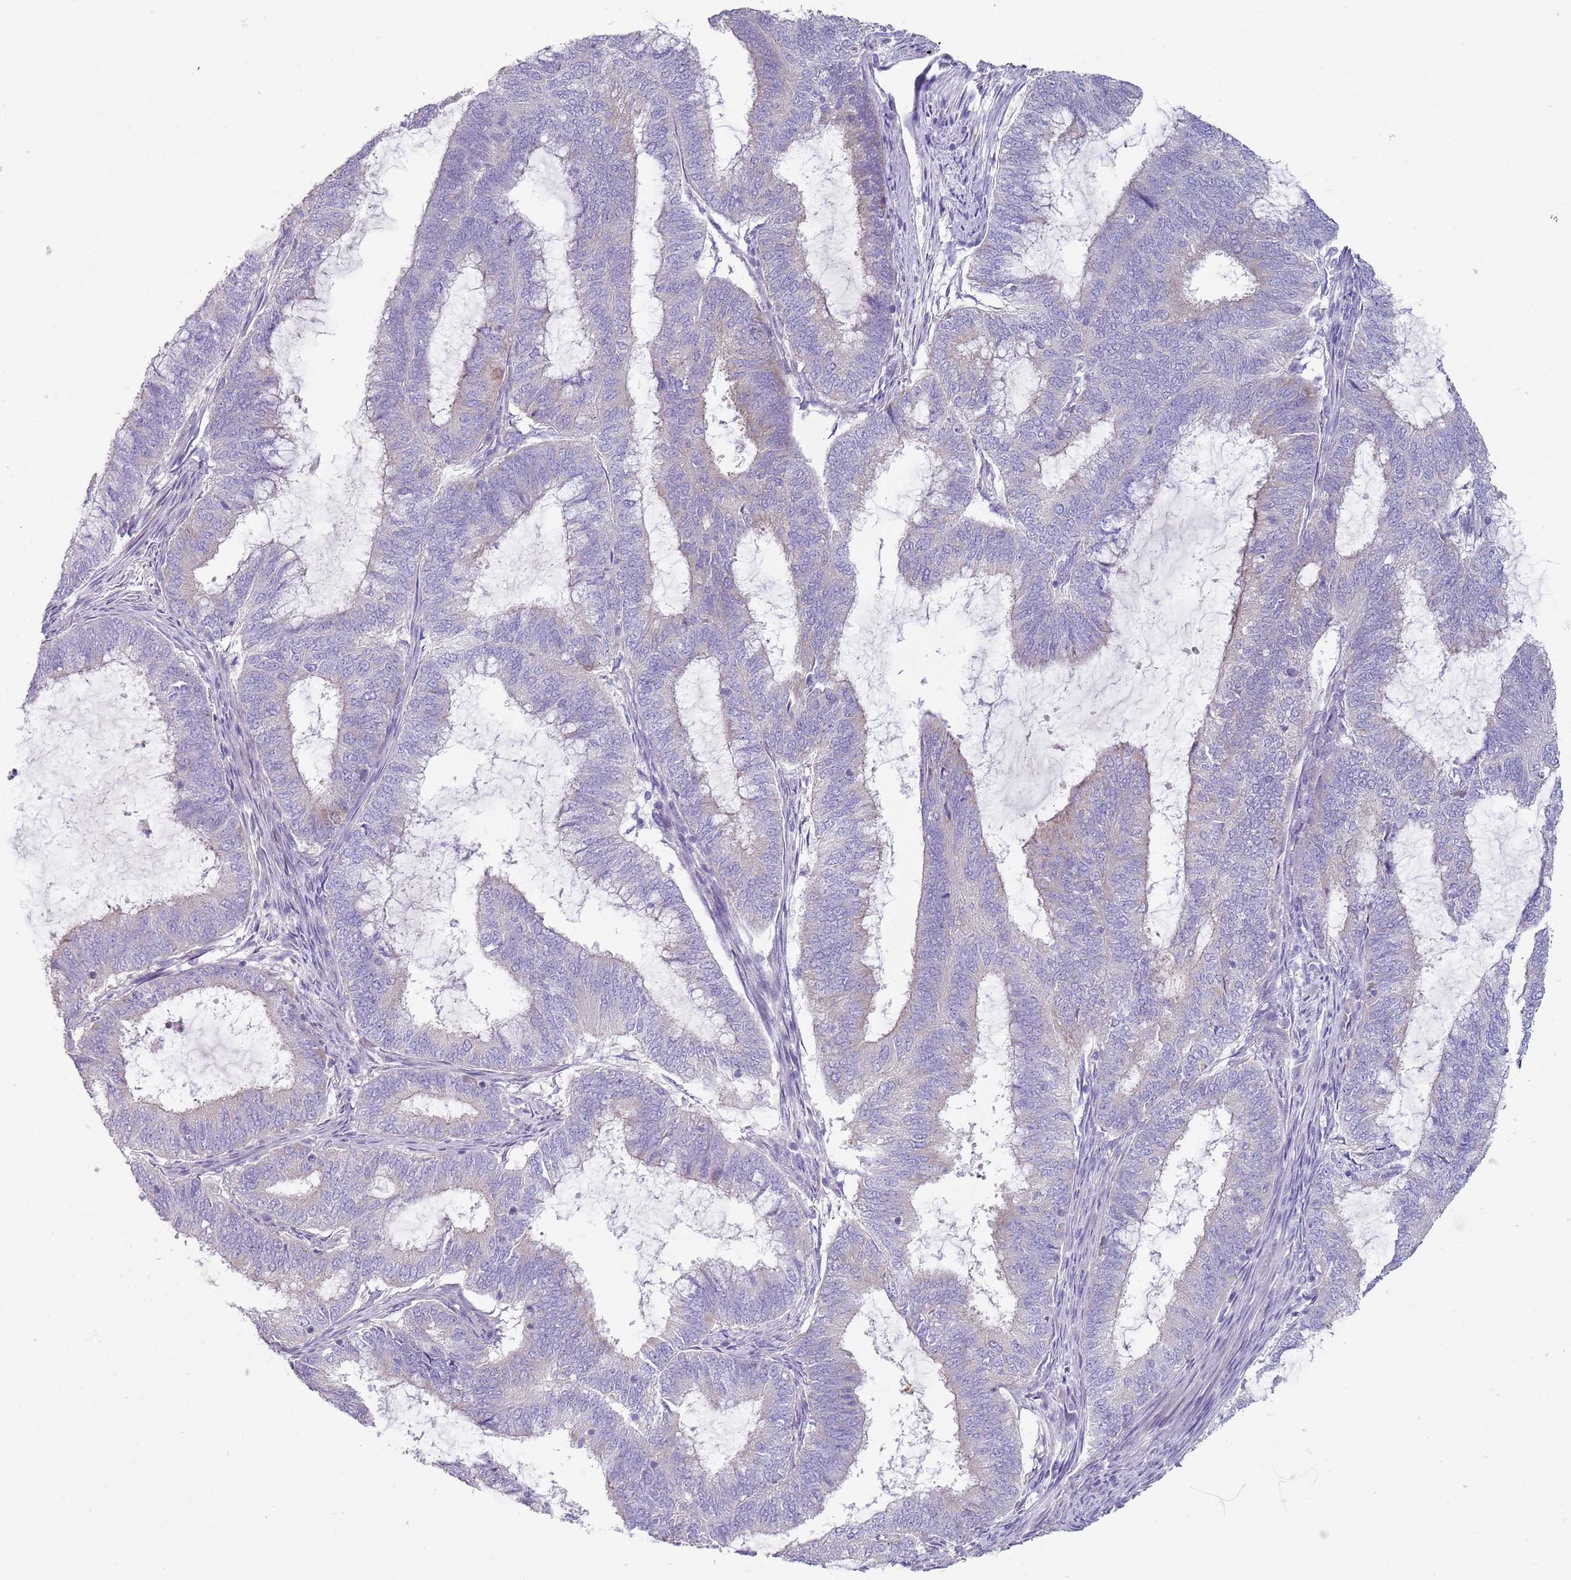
{"staining": {"intensity": "negative", "quantity": "none", "location": "none"}, "tissue": "endometrial cancer", "cell_type": "Tumor cells", "image_type": "cancer", "snomed": [{"axis": "morphology", "description": "Adenocarcinoma, NOS"}, {"axis": "topography", "description": "Endometrium"}], "caption": "Protein analysis of endometrial adenocarcinoma displays no significant expression in tumor cells.", "gene": "ZNF583", "patient": {"sex": "female", "age": 51}}